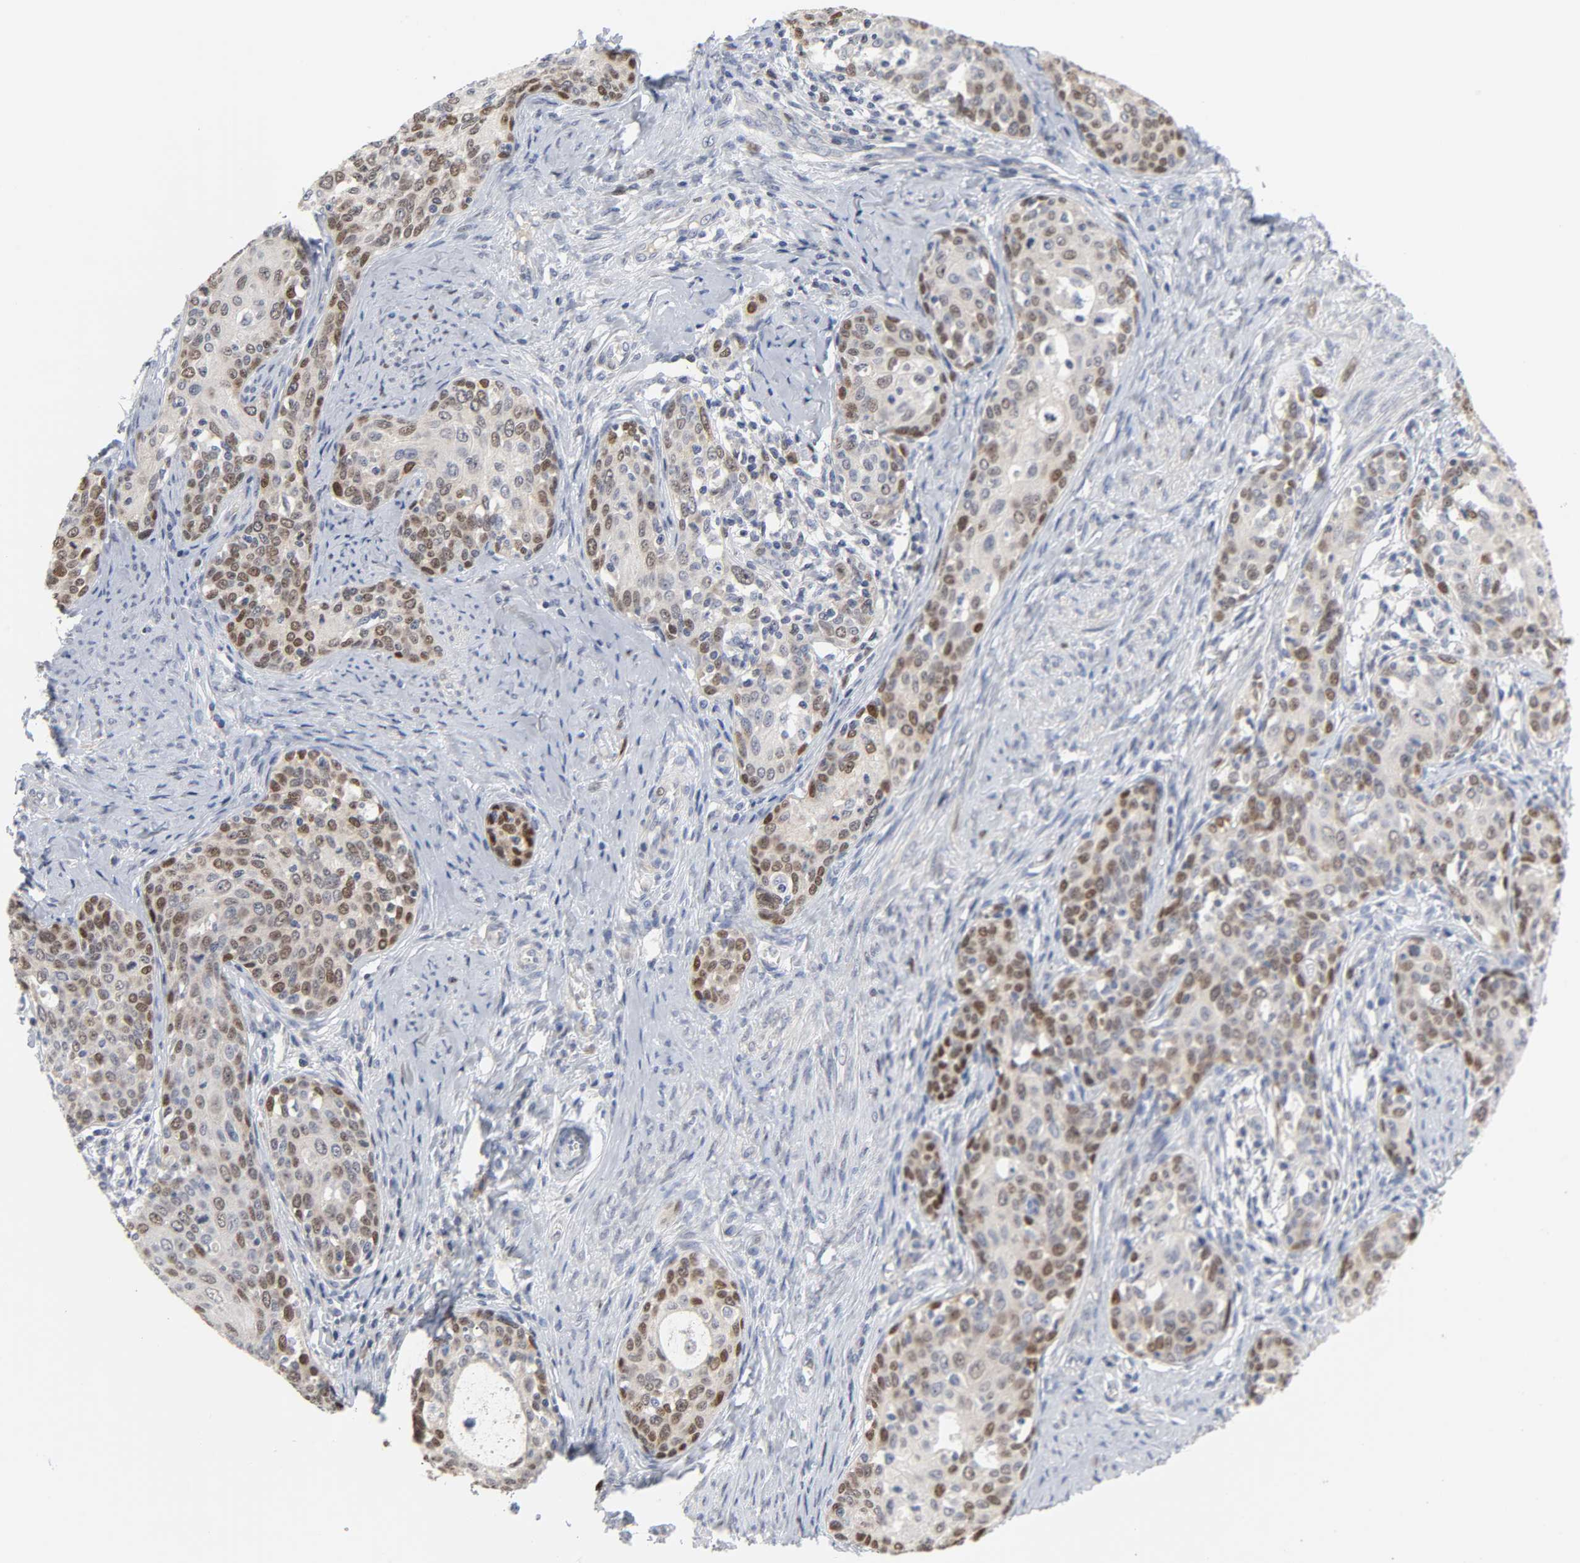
{"staining": {"intensity": "weak", "quantity": "25%-75%", "location": "nuclear"}, "tissue": "cervical cancer", "cell_type": "Tumor cells", "image_type": "cancer", "snomed": [{"axis": "morphology", "description": "Squamous cell carcinoma, NOS"}, {"axis": "morphology", "description": "Adenocarcinoma, NOS"}, {"axis": "topography", "description": "Cervix"}], "caption": "Adenocarcinoma (cervical) stained with a brown dye reveals weak nuclear positive expression in approximately 25%-75% of tumor cells.", "gene": "WEE1", "patient": {"sex": "female", "age": 52}}